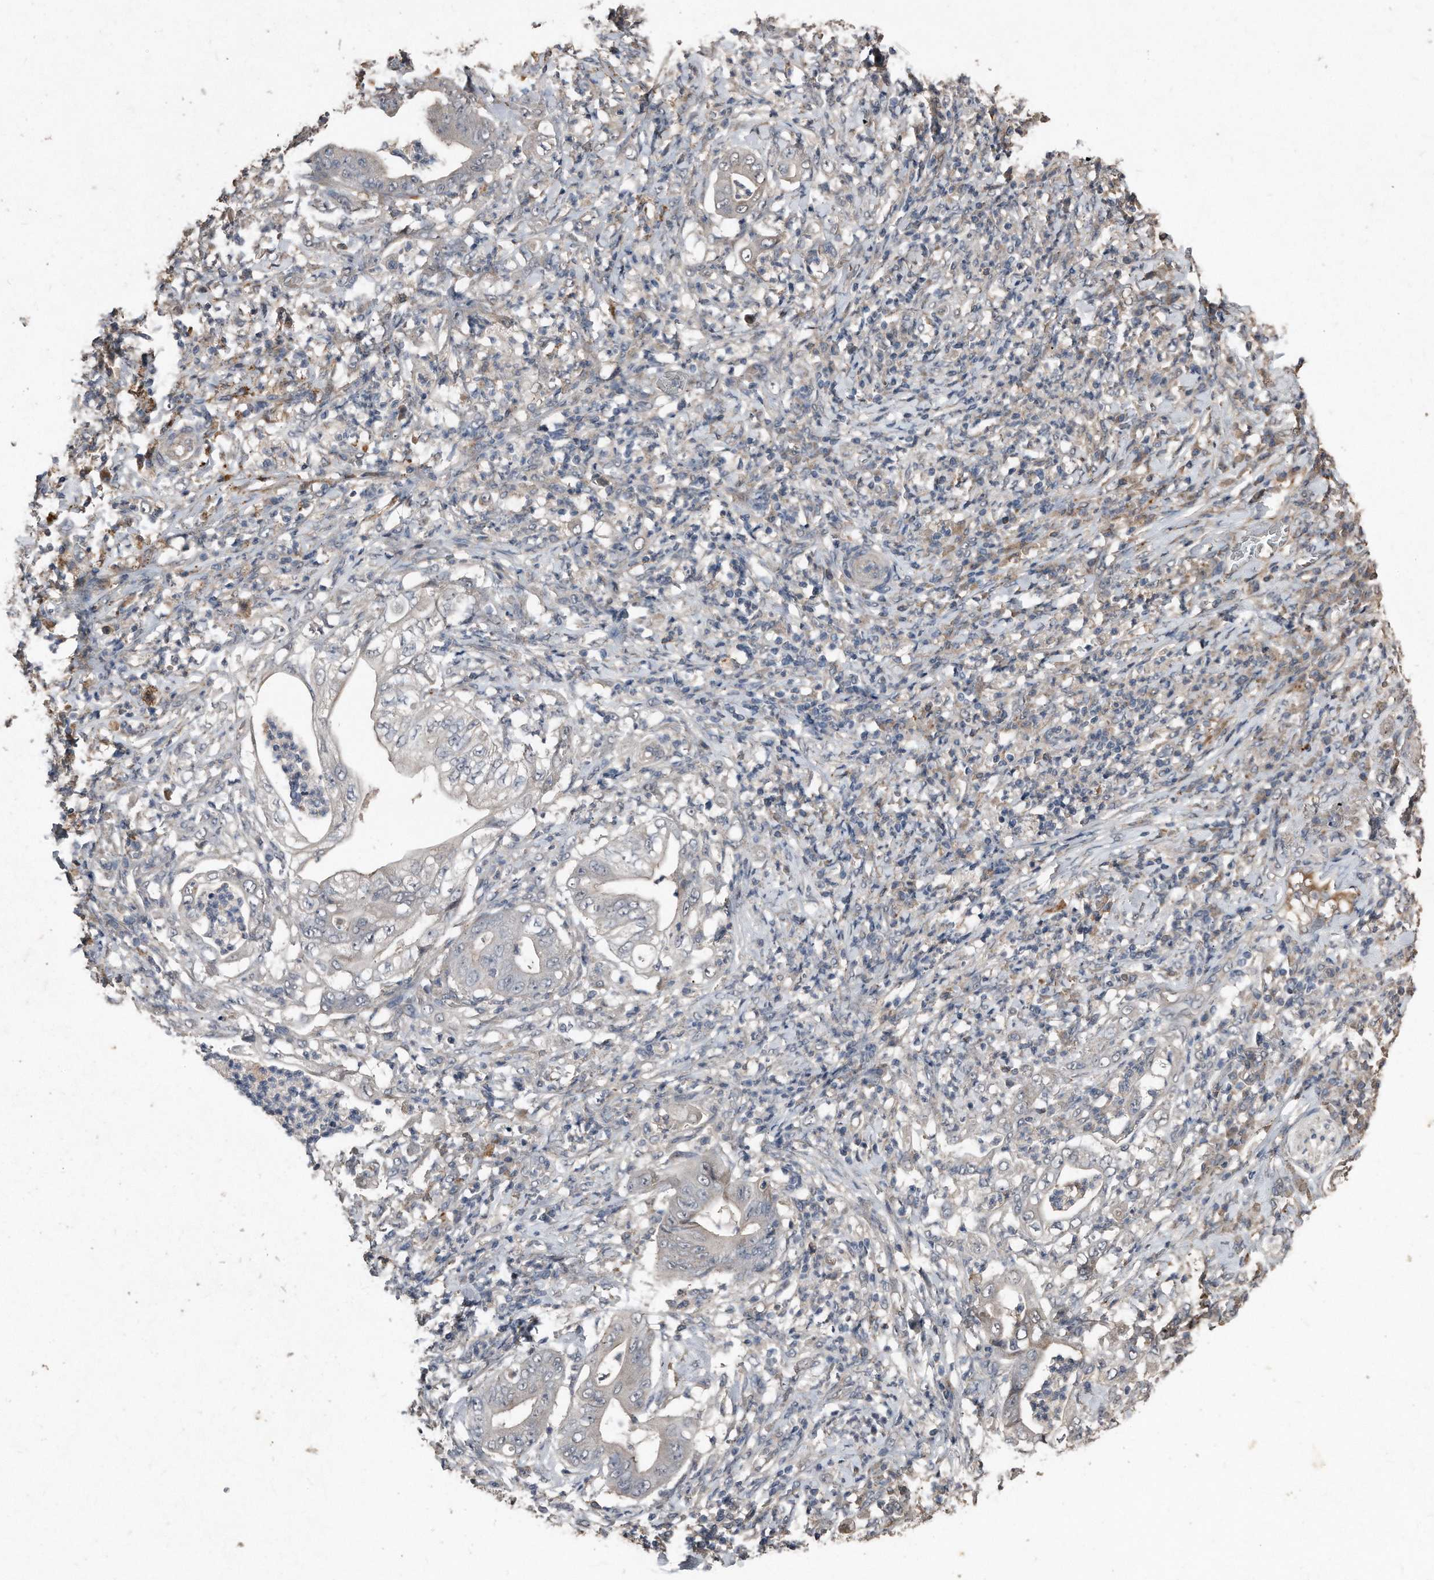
{"staining": {"intensity": "negative", "quantity": "none", "location": "none"}, "tissue": "stomach cancer", "cell_type": "Tumor cells", "image_type": "cancer", "snomed": [{"axis": "morphology", "description": "Adenocarcinoma, NOS"}, {"axis": "topography", "description": "Stomach"}], "caption": "This is an IHC micrograph of stomach cancer. There is no expression in tumor cells.", "gene": "ANKRD10", "patient": {"sex": "female", "age": 73}}